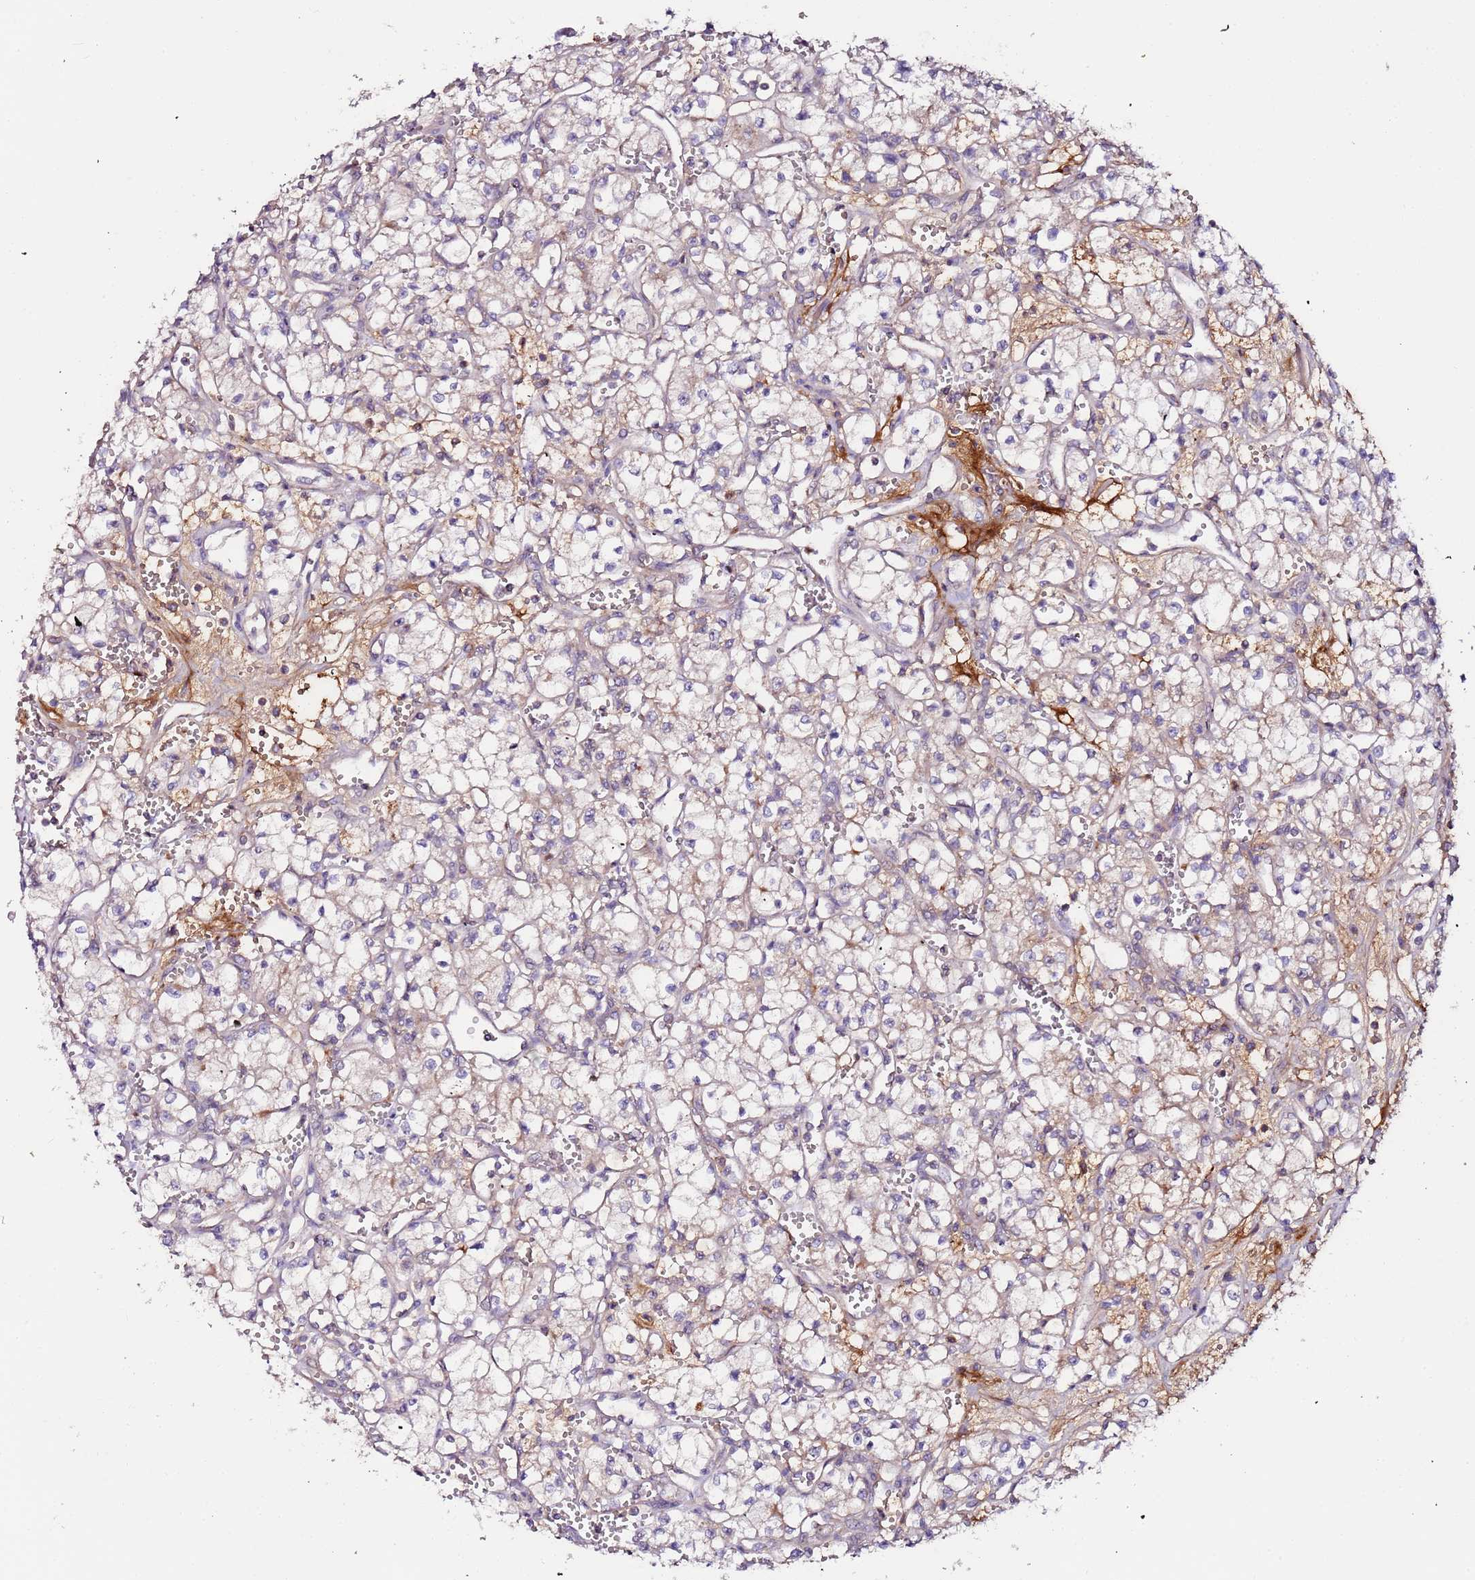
{"staining": {"intensity": "weak", "quantity": "25%-75%", "location": "cytoplasmic/membranous"}, "tissue": "renal cancer", "cell_type": "Tumor cells", "image_type": "cancer", "snomed": [{"axis": "morphology", "description": "Adenocarcinoma, NOS"}, {"axis": "topography", "description": "Kidney"}], "caption": "Protein analysis of adenocarcinoma (renal) tissue shows weak cytoplasmic/membranous positivity in about 25%-75% of tumor cells.", "gene": "FLVCR1", "patient": {"sex": "male", "age": 59}}